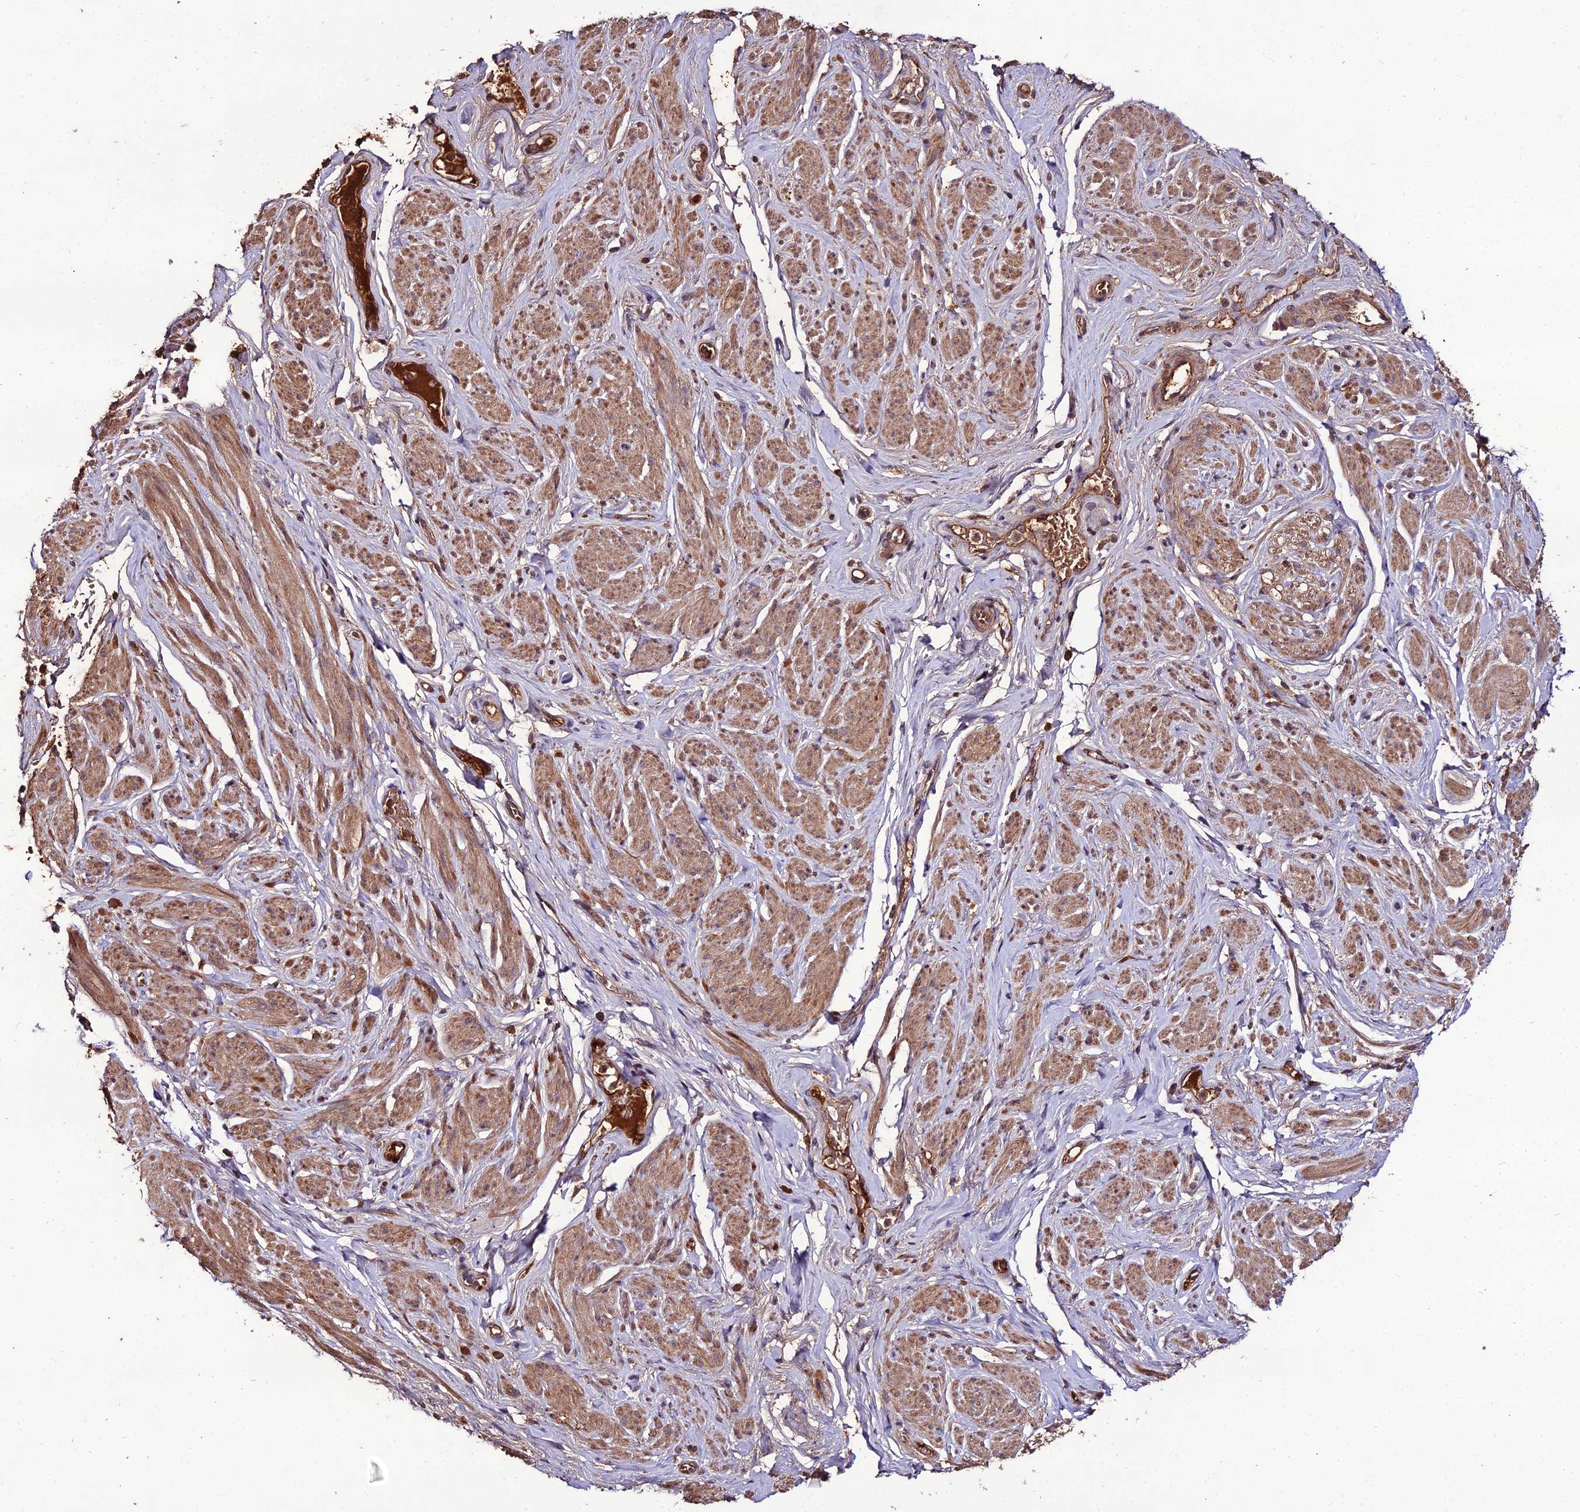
{"staining": {"intensity": "moderate", "quantity": "25%-75%", "location": "cytoplasmic/membranous"}, "tissue": "smooth muscle", "cell_type": "Smooth muscle cells", "image_type": "normal", "snomed": [{"axis": "morphology", "description": "Normal tissue, NOS"}, {"axis": "topography", "description": "Smooth muscle"}, {"axis": "topography", "description": "Peripheral nerve tissue"}], "caption": "IHC micrograph of benign smooth muscle: smooth muscle stained using IHC displays medium levels of moderate protein expression localized specifically in the cytoplasmic/membranous of smooth muscle cells, appearing as a cytoplasmic/membranous brown color.", "gene": "KCTD16", "patient": {"sex": "male", "age": 69}}